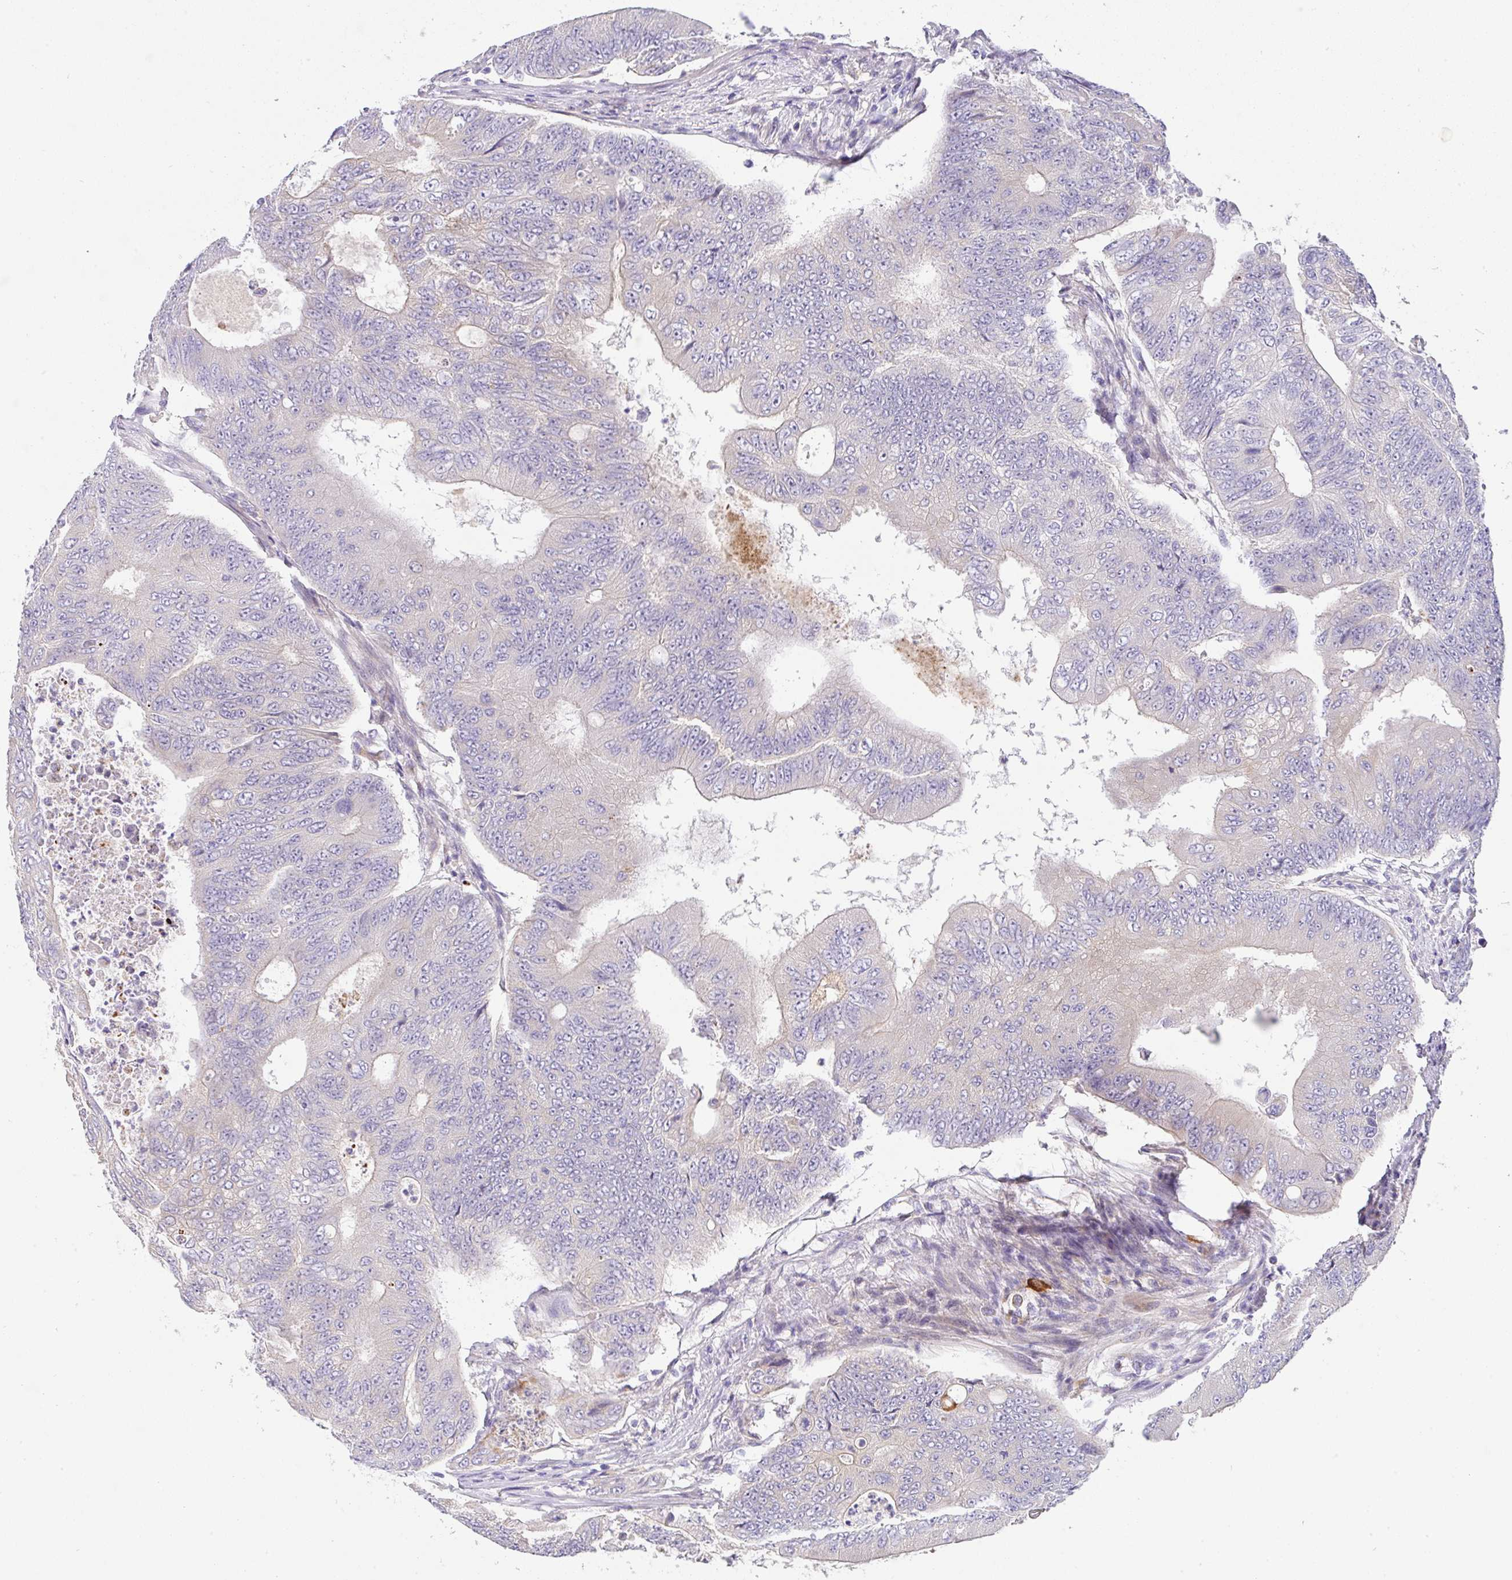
{"staining": {"intensity": "negative", "quantity": "none", "location": "none"}, "tissue": "colorectal cancer", "cell_type": "Tumor cells", "image_type": "cancer", "snomed": [{"axis": "morphology", "description": "Adenocarcinoma, NOS"}, {"axis": "topography", "description": "Colon"}], "caption": "Human adenocarcinoma (colorectal) stained for a protein using immunohistochemistry (IHC) displays no expression in tumor cells.", "gene": "EPN3", "patient": {"sex": "female", "age": 48}}